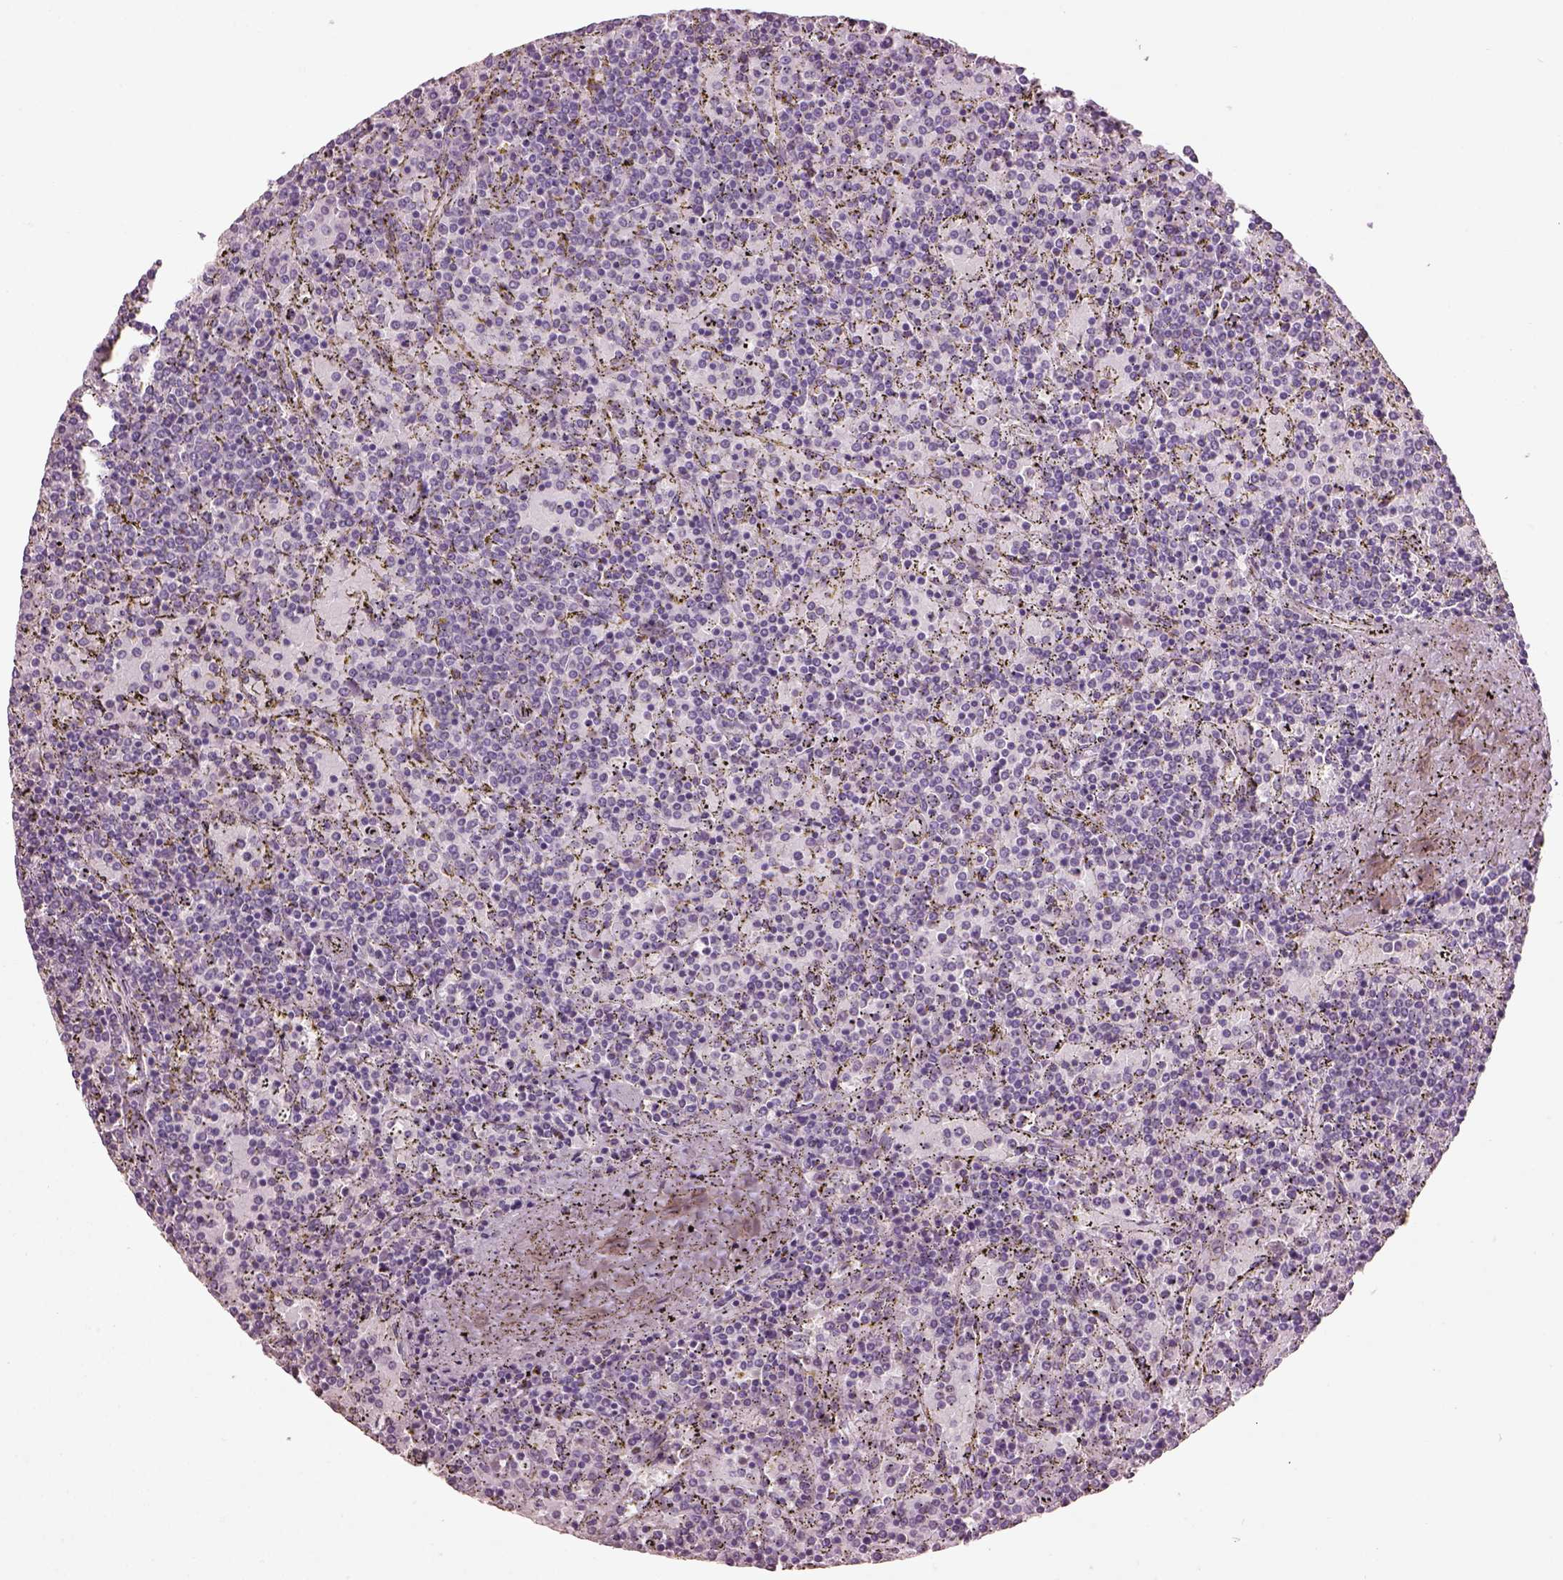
{"staining": {"intensity": "negative", "quantity": "none", "location": "none"}, "tissue": "lymphoma", "cell_type": "Tumor cells", "image_type": "cancer", "snomed": [{"axis": "morphology", "description": "Malignant lymphoma, non-Hodgkin's type, Low grade"}, {"axis": "topography", "description": "Spleen"}], "caption": "Protein analysis of lymphoma reveals no significant staining in tumor cells.", "gene": "KCNIP3", "patient": {"sex": "female", "age": 77}}